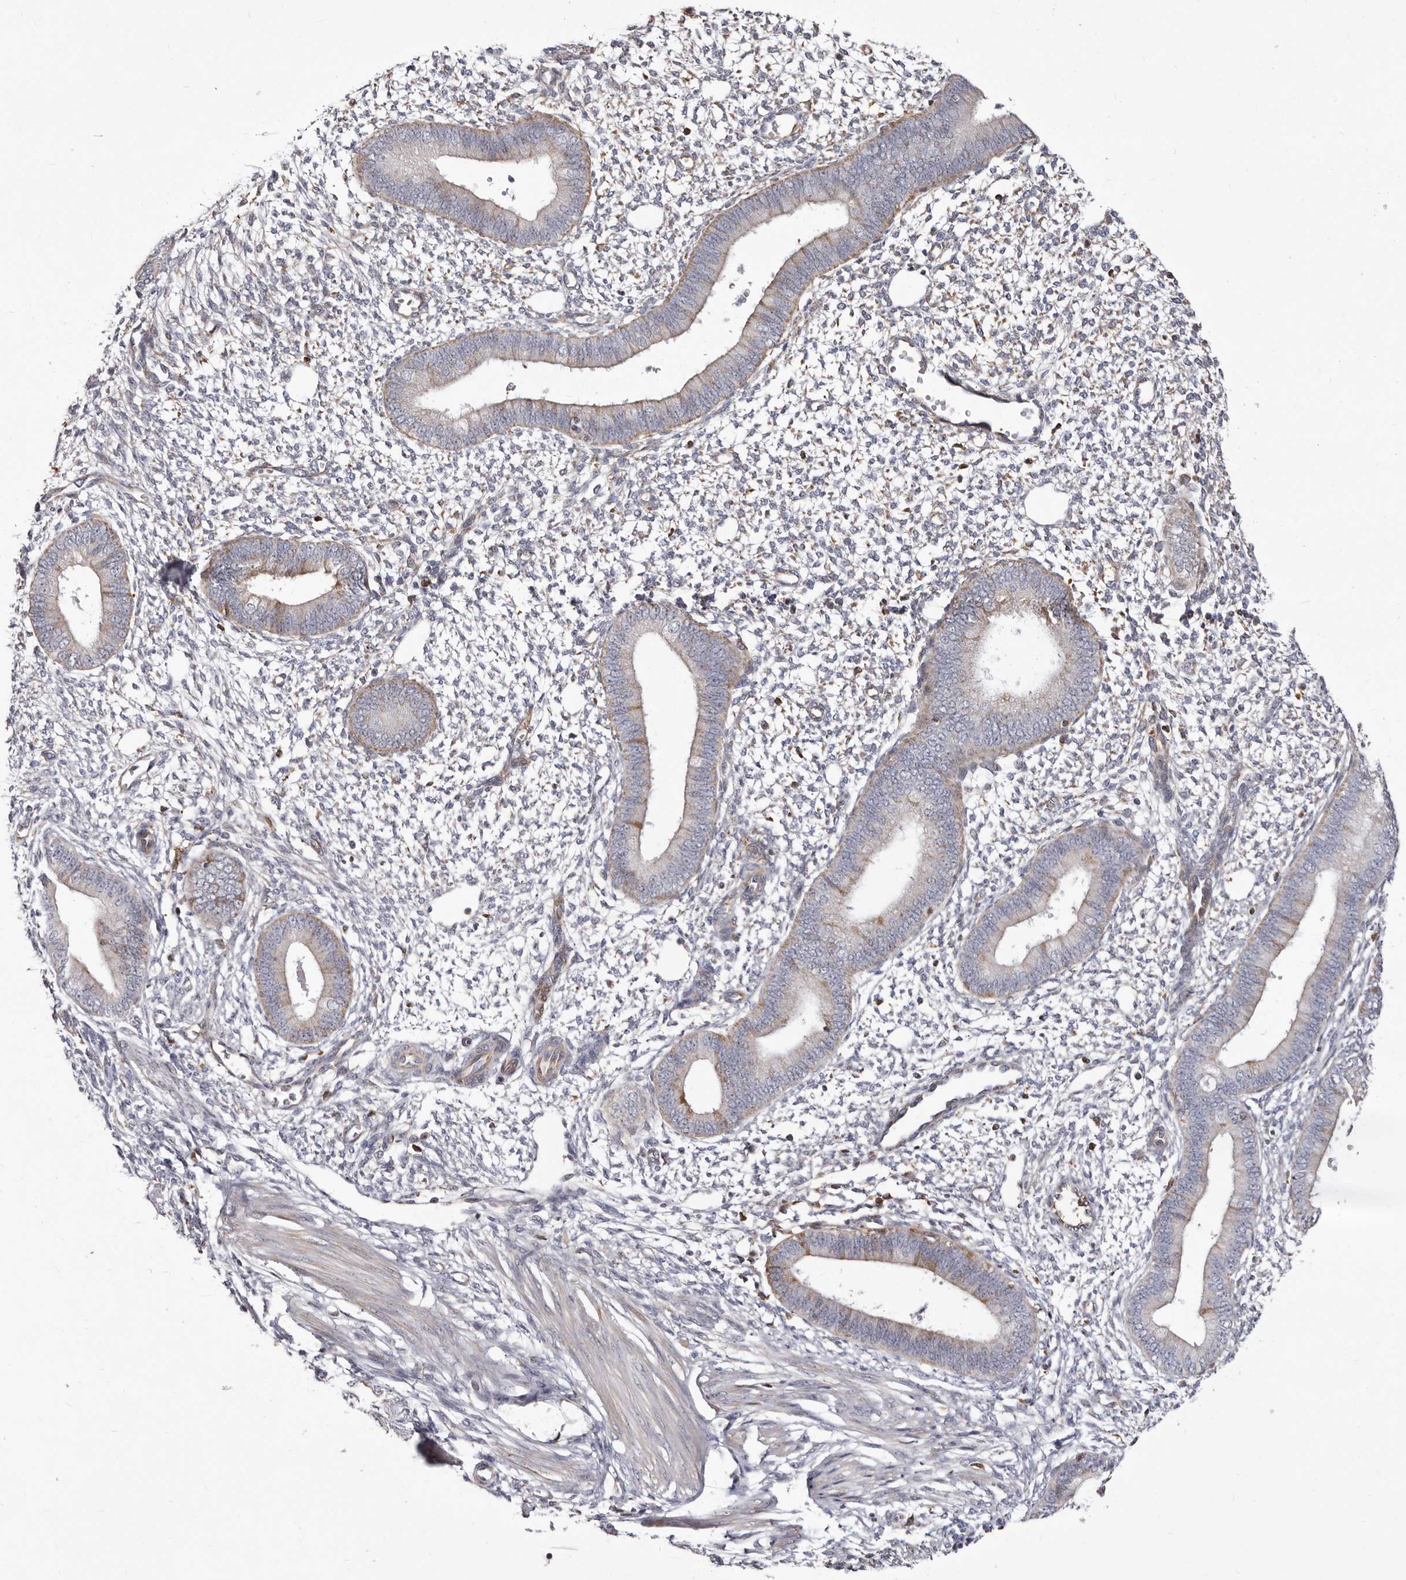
{"staining": {"intensity": "negative", "quantity": "none", "location": "none"}, "tissue": "endometrium", "cell_type": "Cells in endometrial stroma", "image_type": "normal", "snomed": [{"axis": "morphology", "description": "Normal tissue, NOS"}, {"axis": "topography", "description": "Endometrium"}], "caption": "IHC of unremarkable human endometrium exhibits no positivity in cells in endometrial stroma.", "gene": "NUBPL", "patient": {"sex": "female", "age": 46}}